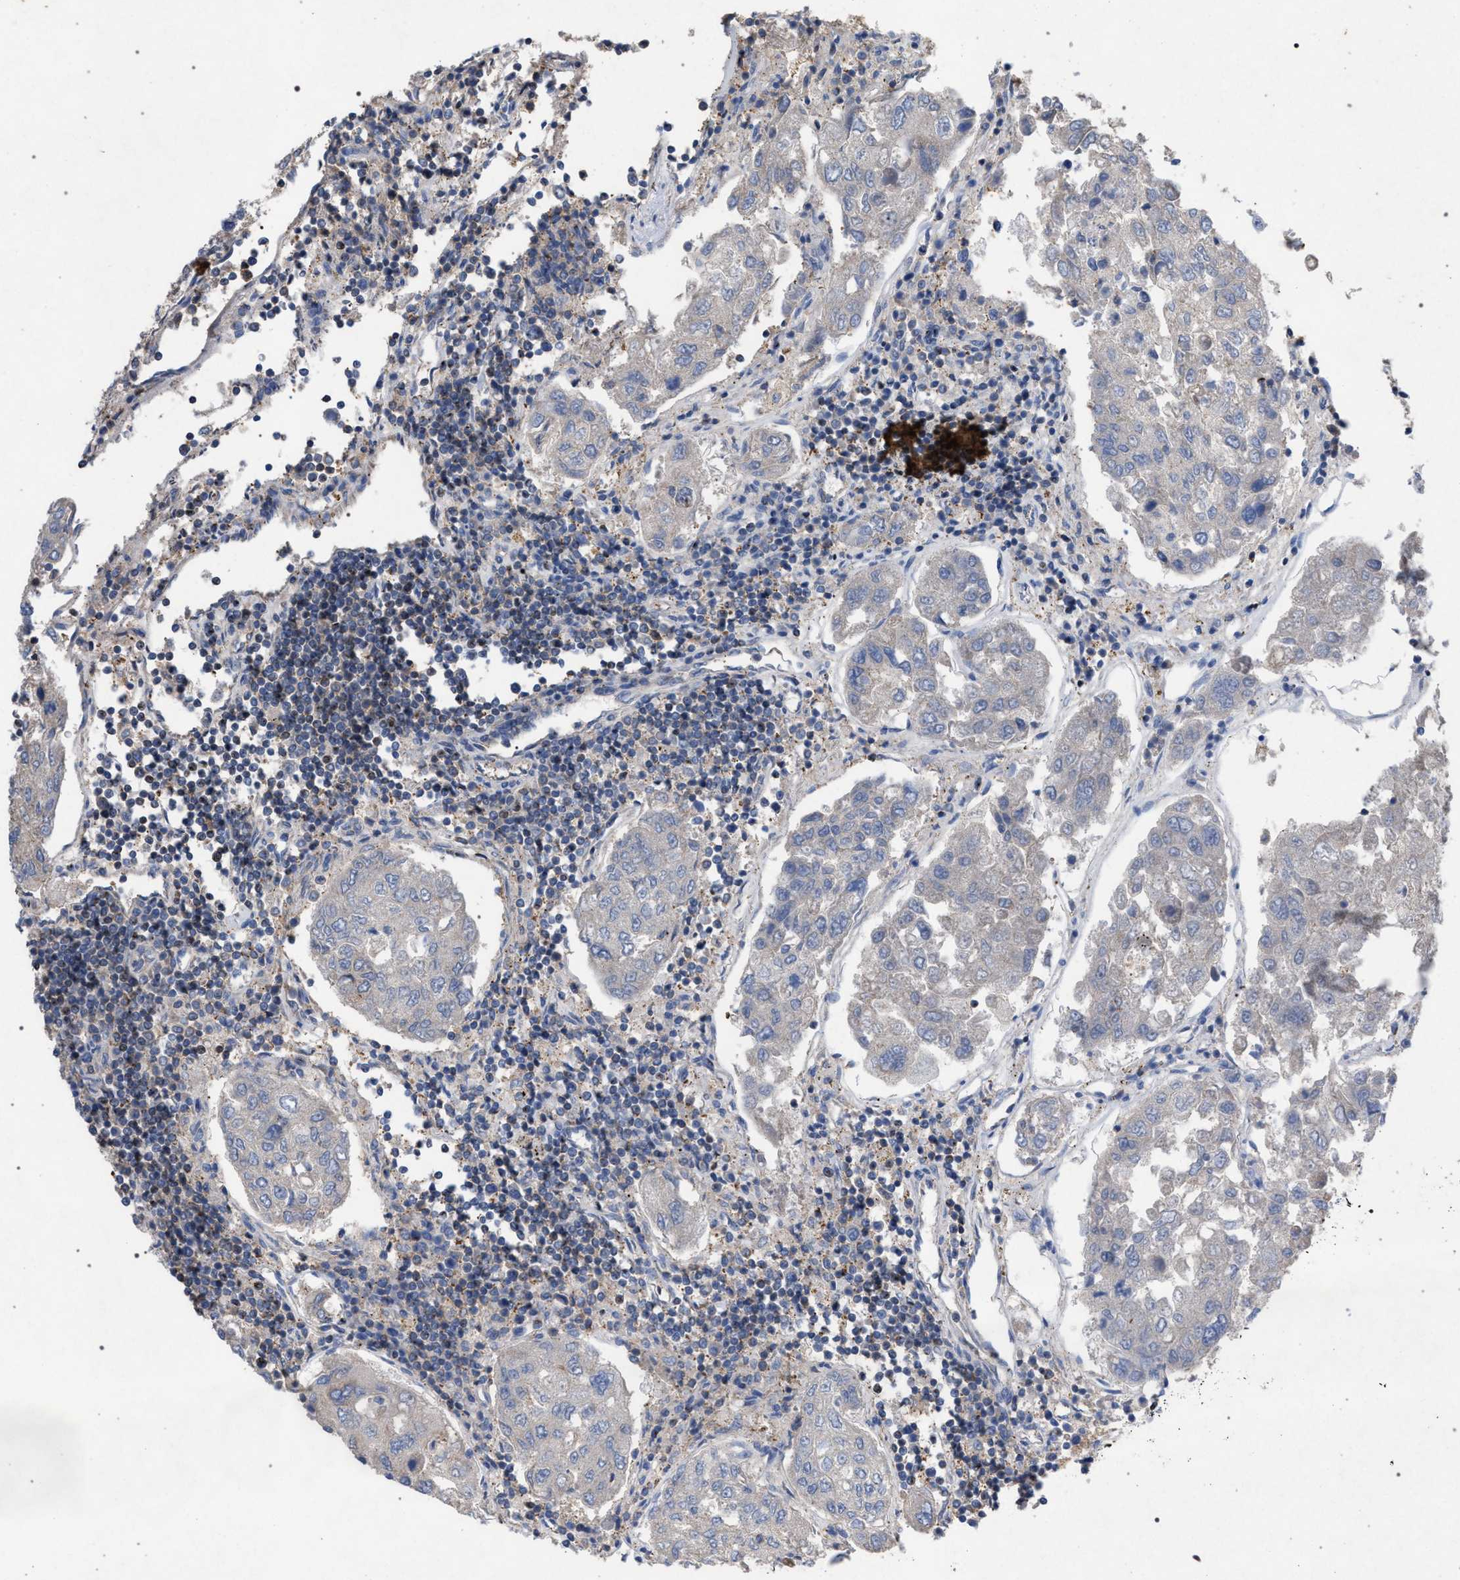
{"staining": {"intensity": "negative", "quantity": "none", "location": "none"}, "tissue": "urothelial cancer", "cell_type": "Tumor cells", "image_type": "cancer", "snomed": [{"axis": "morphology", "description": "Urothelial carcinoma, High grade"}, {"axis": "topography", "description": "Lymph node"}, {"axis": "topography", "description": "Urinary bladder"}], "caption": "Immunohistochemistry (IHC) micrograph of human urothelial cancer stained for a protein (brown), which shows no positivity in tumor cells.", "gene": "VPS13A", "patient": {"sex": "male", "age": 51}}